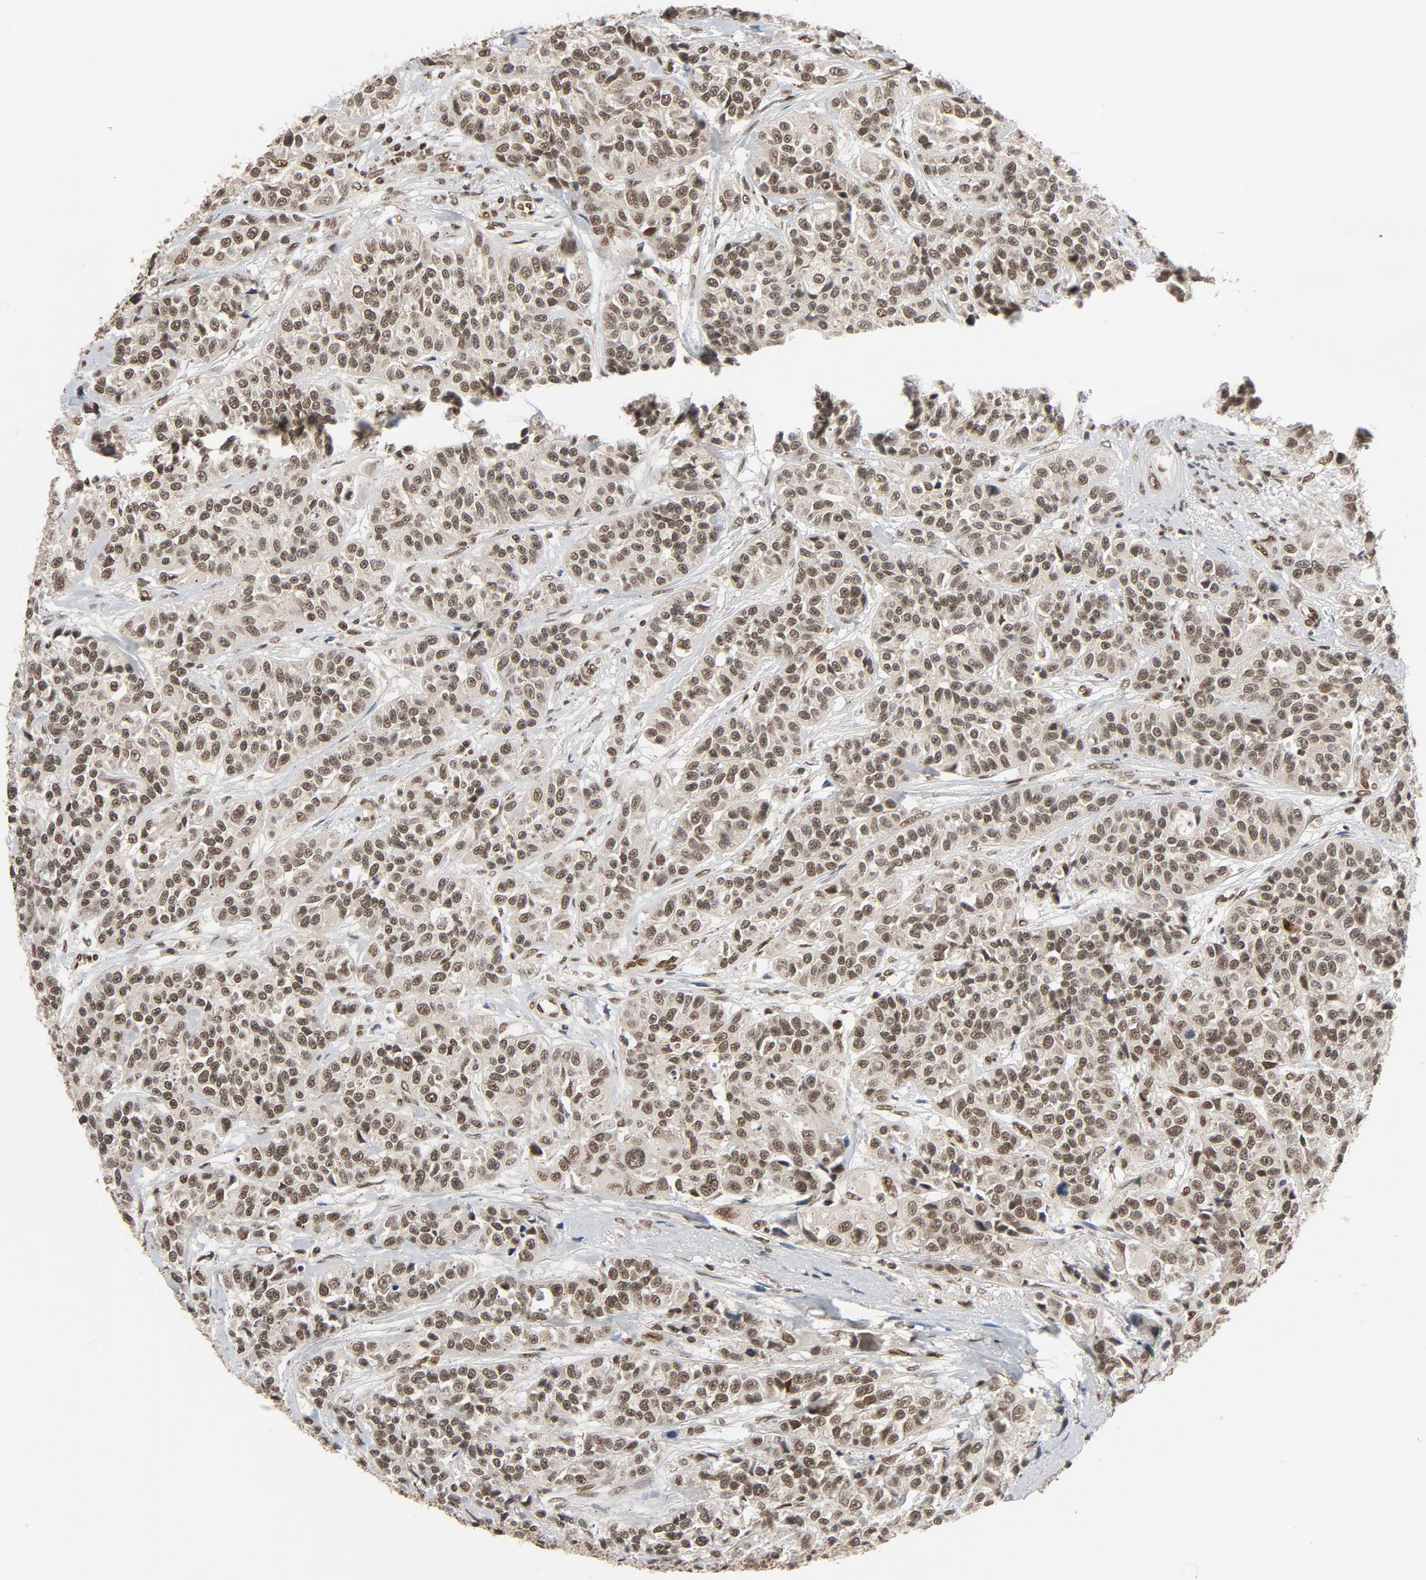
{"staining": {"intensity": "moderate", "quantity": ">75%", "location": "nuclear"}, "tissue": "urothelial cancer", "cell_type": "Tumor cells", "image_type": "cancer", "snomed": [{"axis": "morphology", "description": "Urothelial carcinoma, High grade"}, {"axis": "topography", "description": "Urinary bladder"}], "caption": "Immunohistochemical staining of urothelial carcinoma (high-grade) demonstrates medium levels of moderate nuclear expression in about >75% of tumor cells.", "gene": "SMARCD1", "patient": {"sex": "female", "age": 81}}